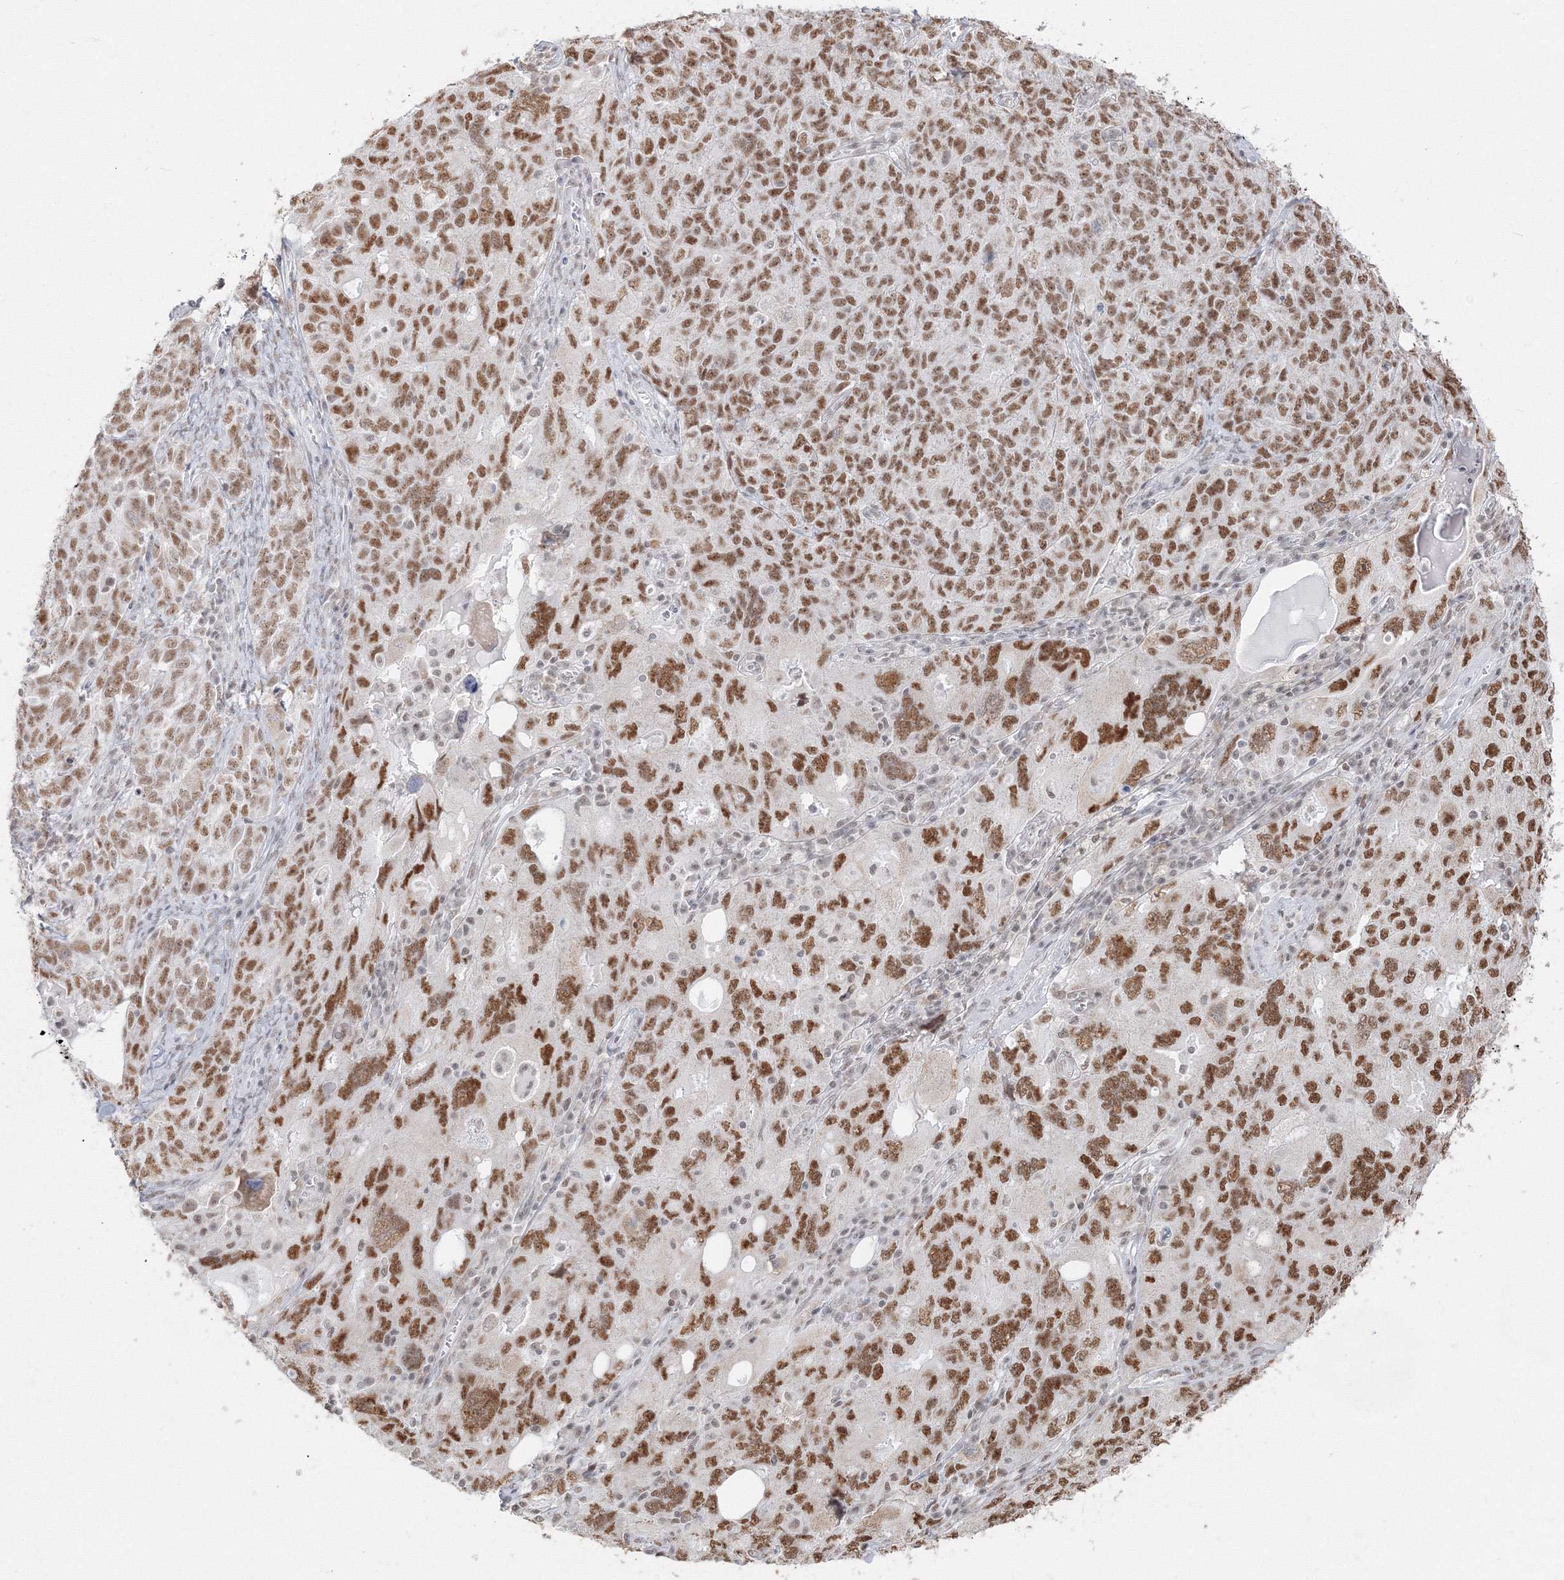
{"staining": {"intensity": "moderate", "quantity": ">75%", "location": "nuclear"}, "tissue": "ovarian cancer", "cell_type": "Tumor cells", "image_type": "cancer", "snomed": [{"axis": "morphology", "description": "Carcinoma, endometroid"}, {"axis": "topography", "description": "Ovary"}], "caption": "Immunohistochemistry image of ovarian cancer (endometroid carcinoma) stained for a protein (brown), which shows medium levels of moderate nuclear expression in about >75% of tumor cells.", "gene": "PPP4R2", "patient": {"sex": "female", "age": 62}}